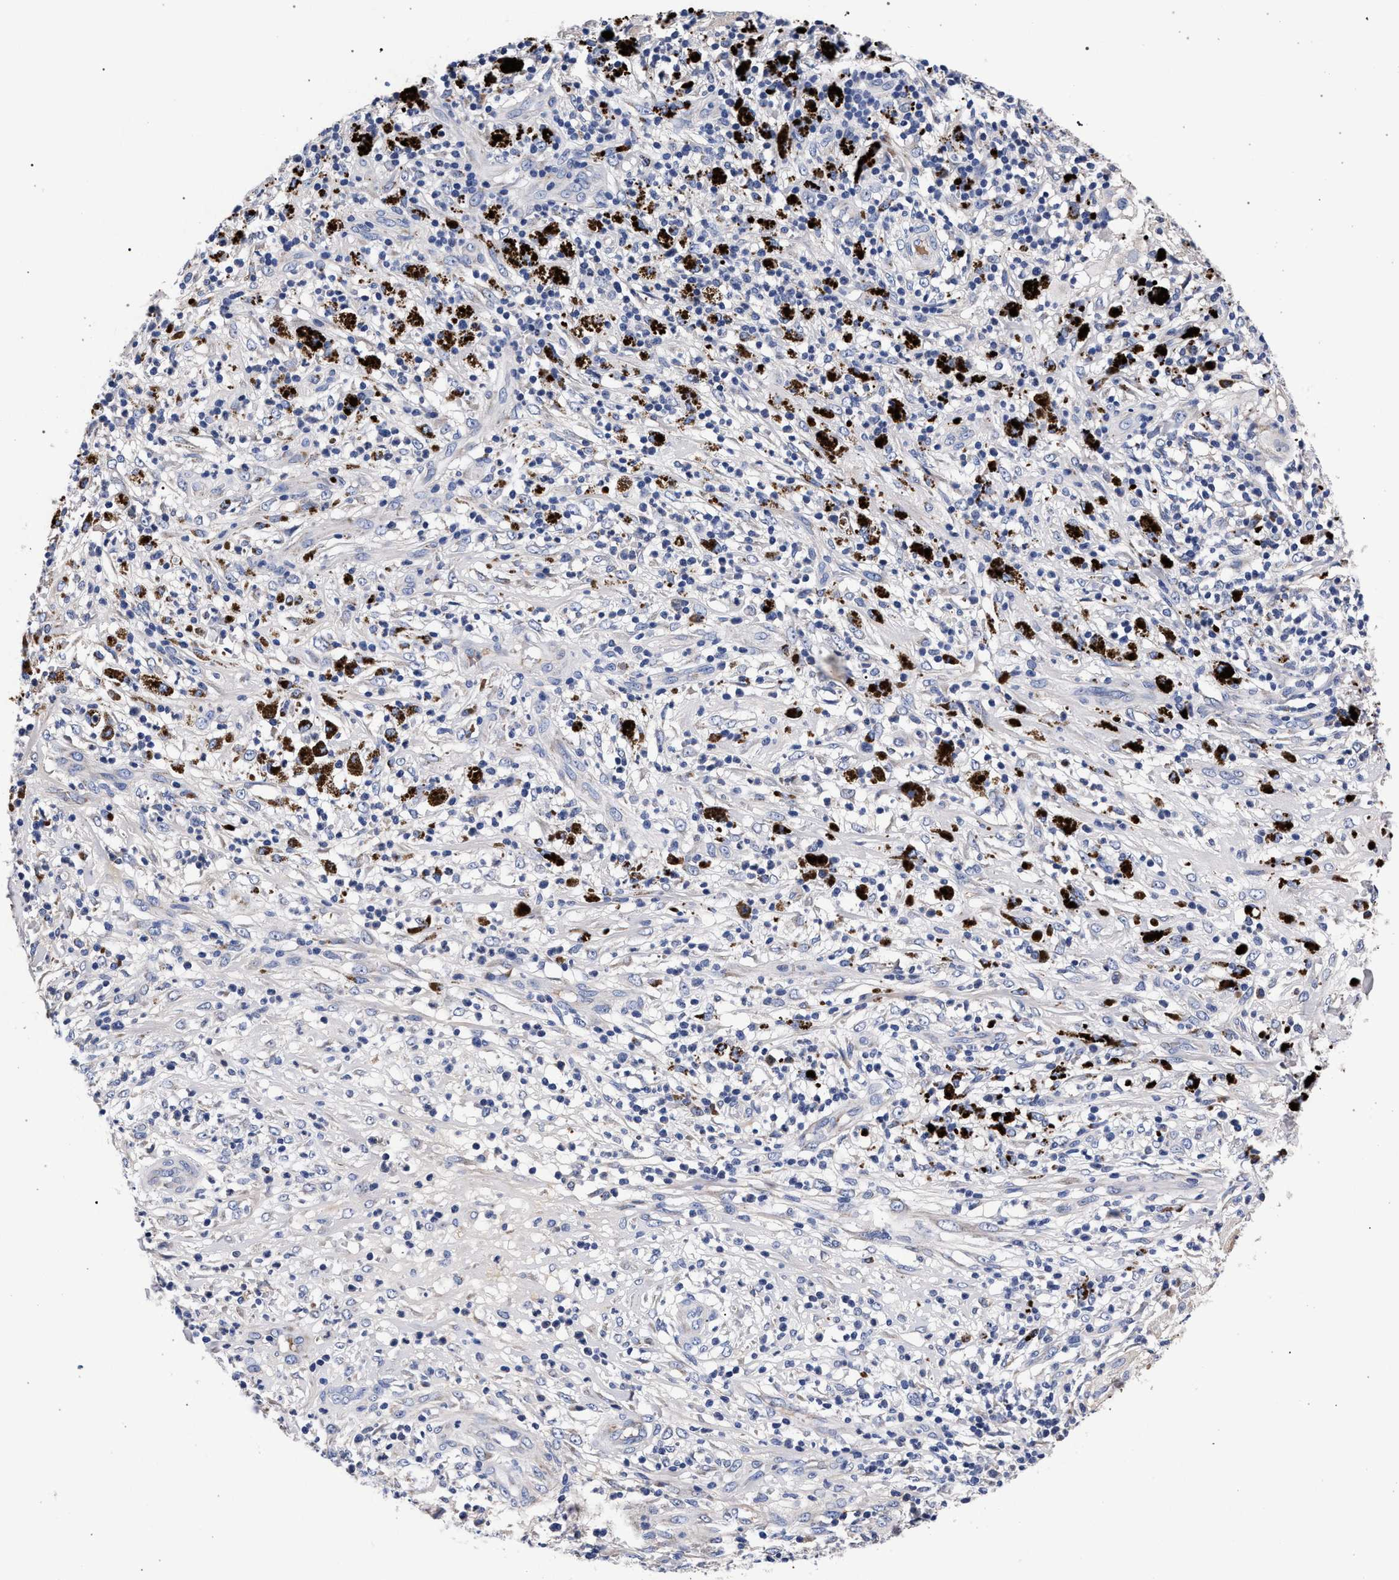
{"staining": {"intensity": "weak", "quantity": "<25%", "location": "cytoplasmic/membranous"}, "tissue": "melanoma", "cell_type": "Tumor cells", "image_type": "cancer", "snomed": [{"axis": "morphology", "description": "Necrosis, NOS"}, {"axis": "morphology", "description": "Malignant melanoma, NOS"}, {"axis": "topography", "description": "Skin"}], "caption": "This is a photomicrograph of immunohistochemistry (IHC) staining of malignant melanoma, which shows no positivity in tumor cells.", "gene": "ACOX1", "patient": {"sex": "female", "age": 87}}